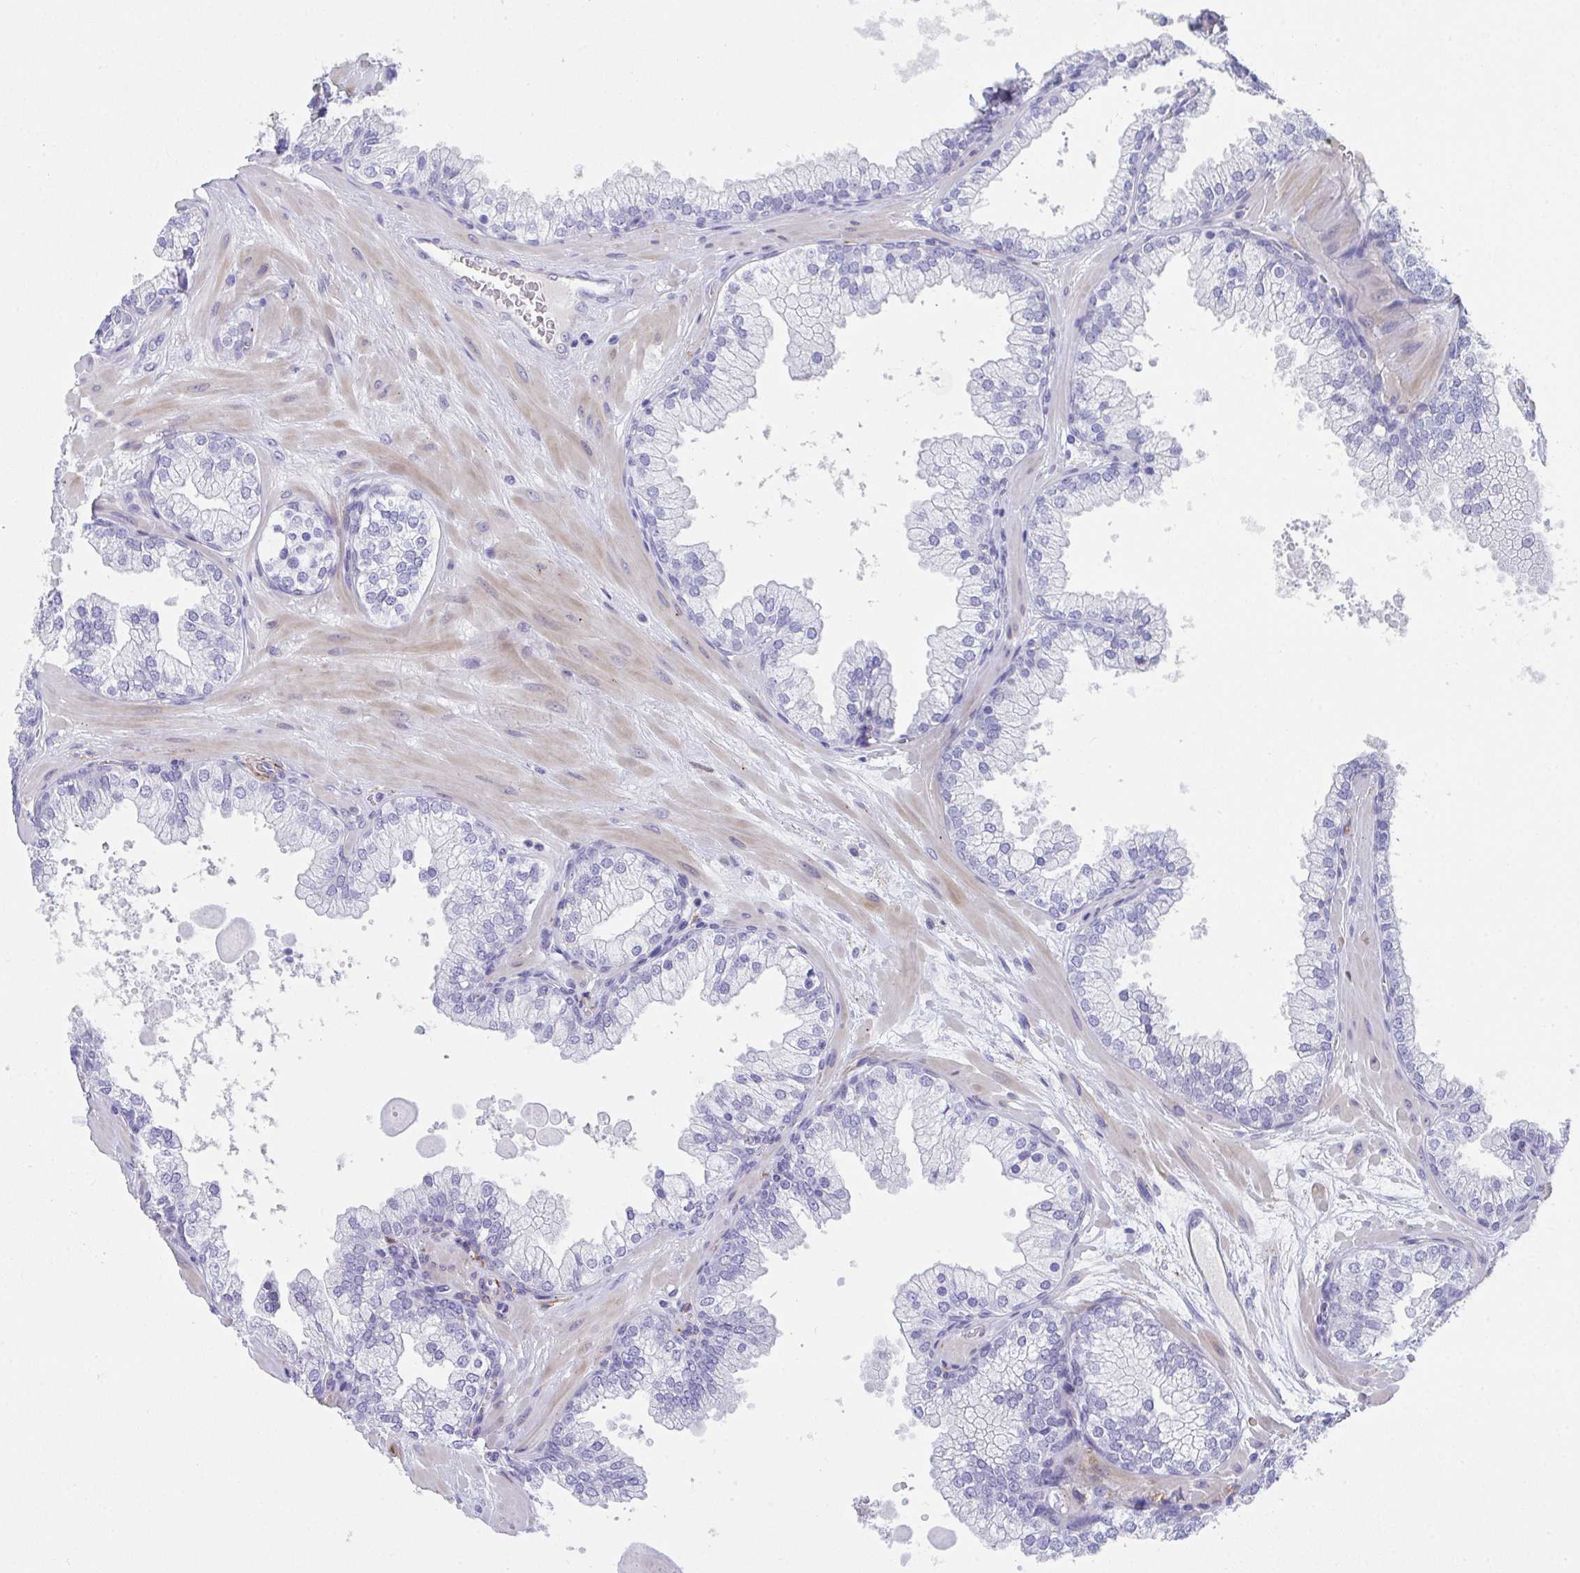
{"staining": {"intensity": "negative", "quantity": "none", "location": "none"}, "tissue": "prostate", "cell_type": "Glandular cells", "image_type": "normal", "snomed": [{"axis": "morphology", "description": "Normal tissue, NOS"}, {"axis": "topography", "description": "Prostate"}, {"axis": "topography", "description": "Peripheral nerve tissue"}], "caption": "Histopathology image shows no protein expression in glandular cells of normal prostate. Brightfield microscopy of IHC stained with DAB (brown) and hematoxylin (blue), captured at high magnification.", "gene": "KMT2E", "patient": {"sex": "male", "age": 61}}